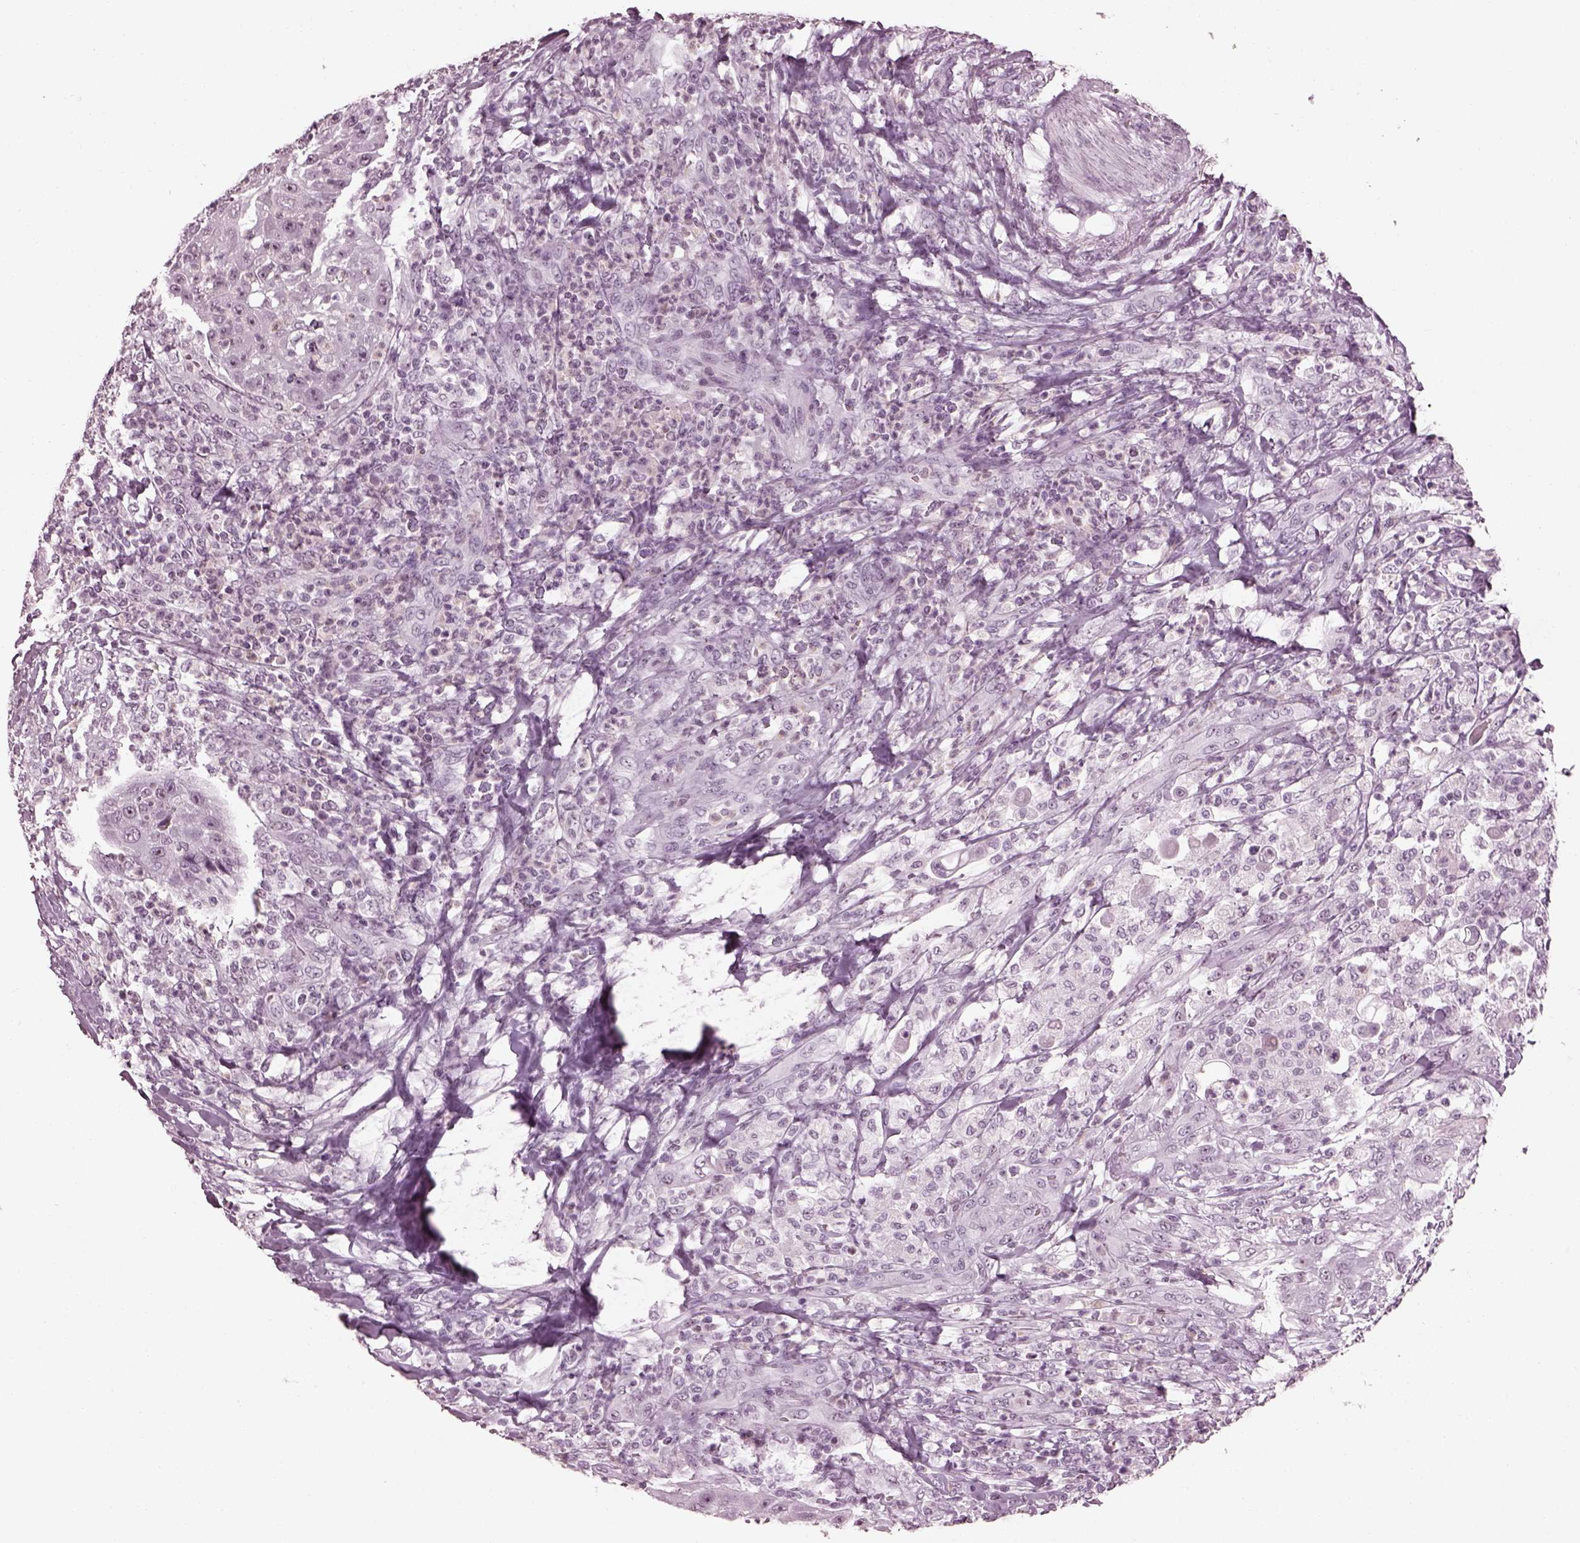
{"staining": {"intensity": "negative", "quantity": "none", "location": "none"}, "tissue": "head and neck cancer", "cell_type": "Tumor cells", "image_type": "cancer", "snomed": [{"axis": "morphology", "description": "Squamous cell carcinoma, NOS"}, {"axis": "topography", "description": "Head-Neck"}], "caption": "Immunohistochemical staining of squamous cell carcinoma (head and neck) exhibits no significant positivity in tumor cells.", "gene": "ADGRG2", "patient": {"sex": "male", "age": 69}}